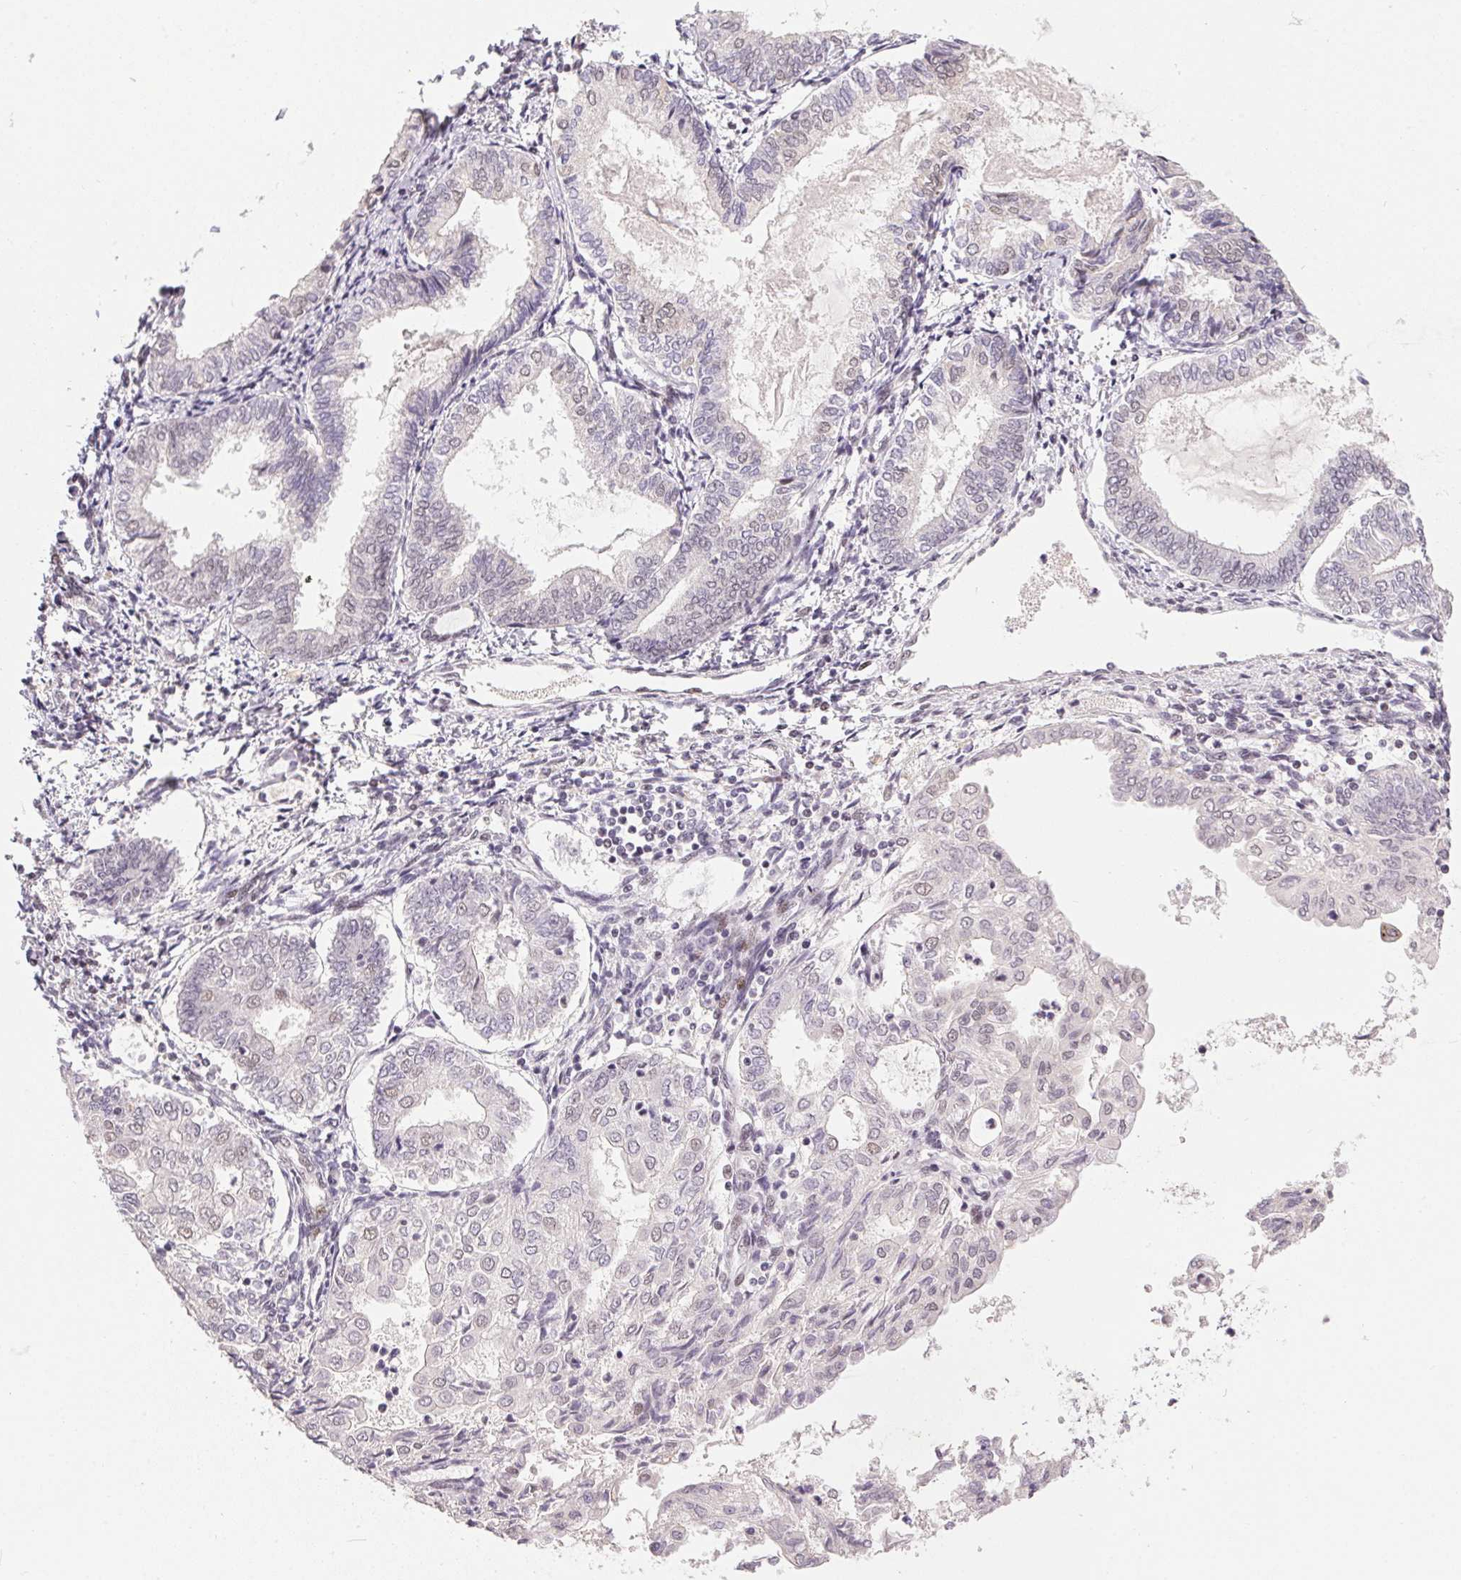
{"staining": {"intensity": "weak", "quantity": "25%-75%", "location": "nuclear"}, "tissue": "endometrial cancer", "cell_type": "Tumor cells", "image_type": "cancer", "snomed": [{"axis": "morphology", "description": "Adenocarcinoma, NOS"}, {"axis": "topography", "description": "Endometrium"}], "caption": "An IHC image of tumor tissue is shown. Protein staining in brown labels weak nuclear positivity in endometrial adenocarcinoma within tumor cells.", "gene": "KDM4D", "patient": {"sex": "female", "age": 68}}